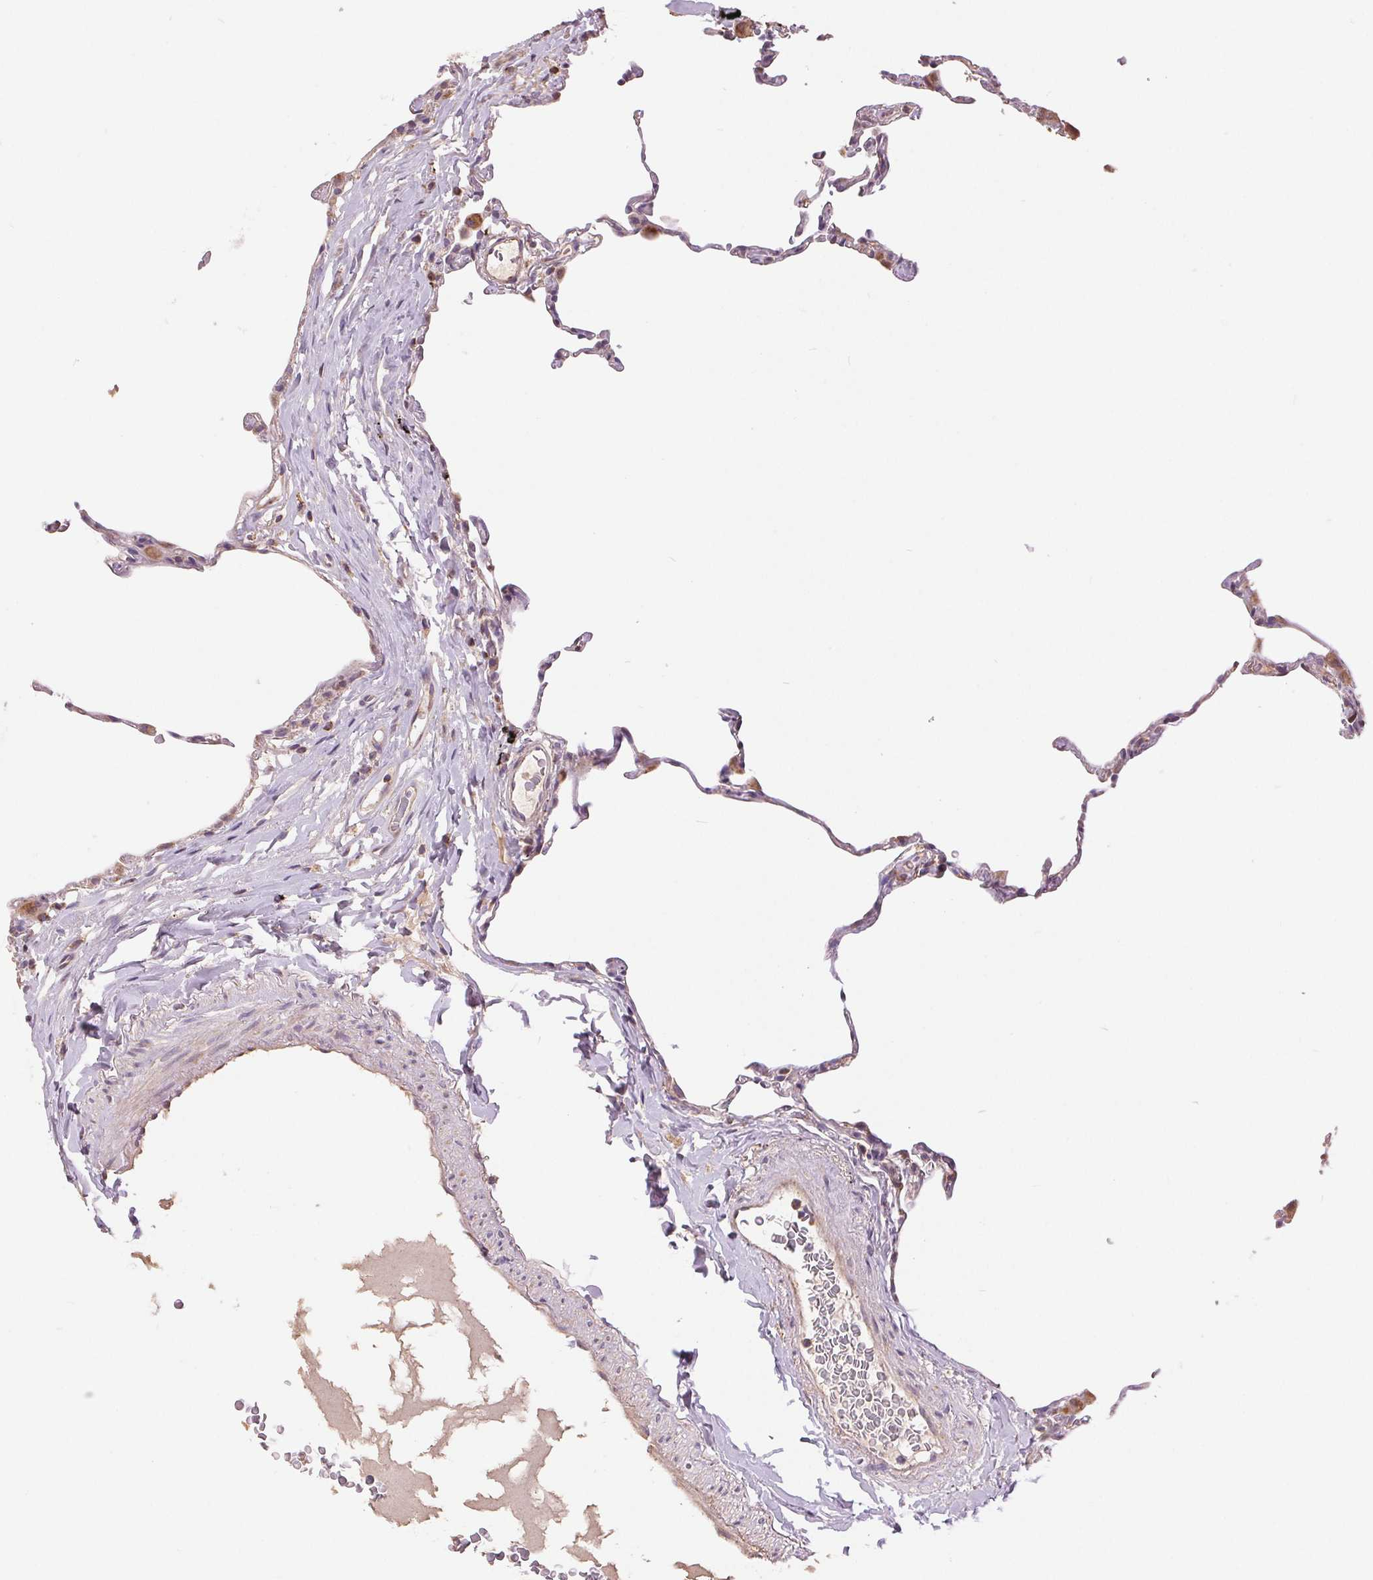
{"staining": {"intensity": "weak", "quantity": "25%-75%", "location": "cytoplasmic/membranous"}, "tissue": "lung", "cell_type": "Alveolar cells", "image_type": "normal", "snomed": [{"axis": "morphology", "description": "Normal tissue, NOS"}, {"axis": "topography", "description": "Lung"}], "caption": "Immunohistochemistry image of normal lung: human lung stained using immunohistochemistry exhibits low levels of weak protein expression localized specifically in the cytoplasmic/membranous of alveolar cells, appearing as a cytoplasmic/membranous brown color.", "gene": "DGUOK", "patient": {"sex": "female", "age": 57}}